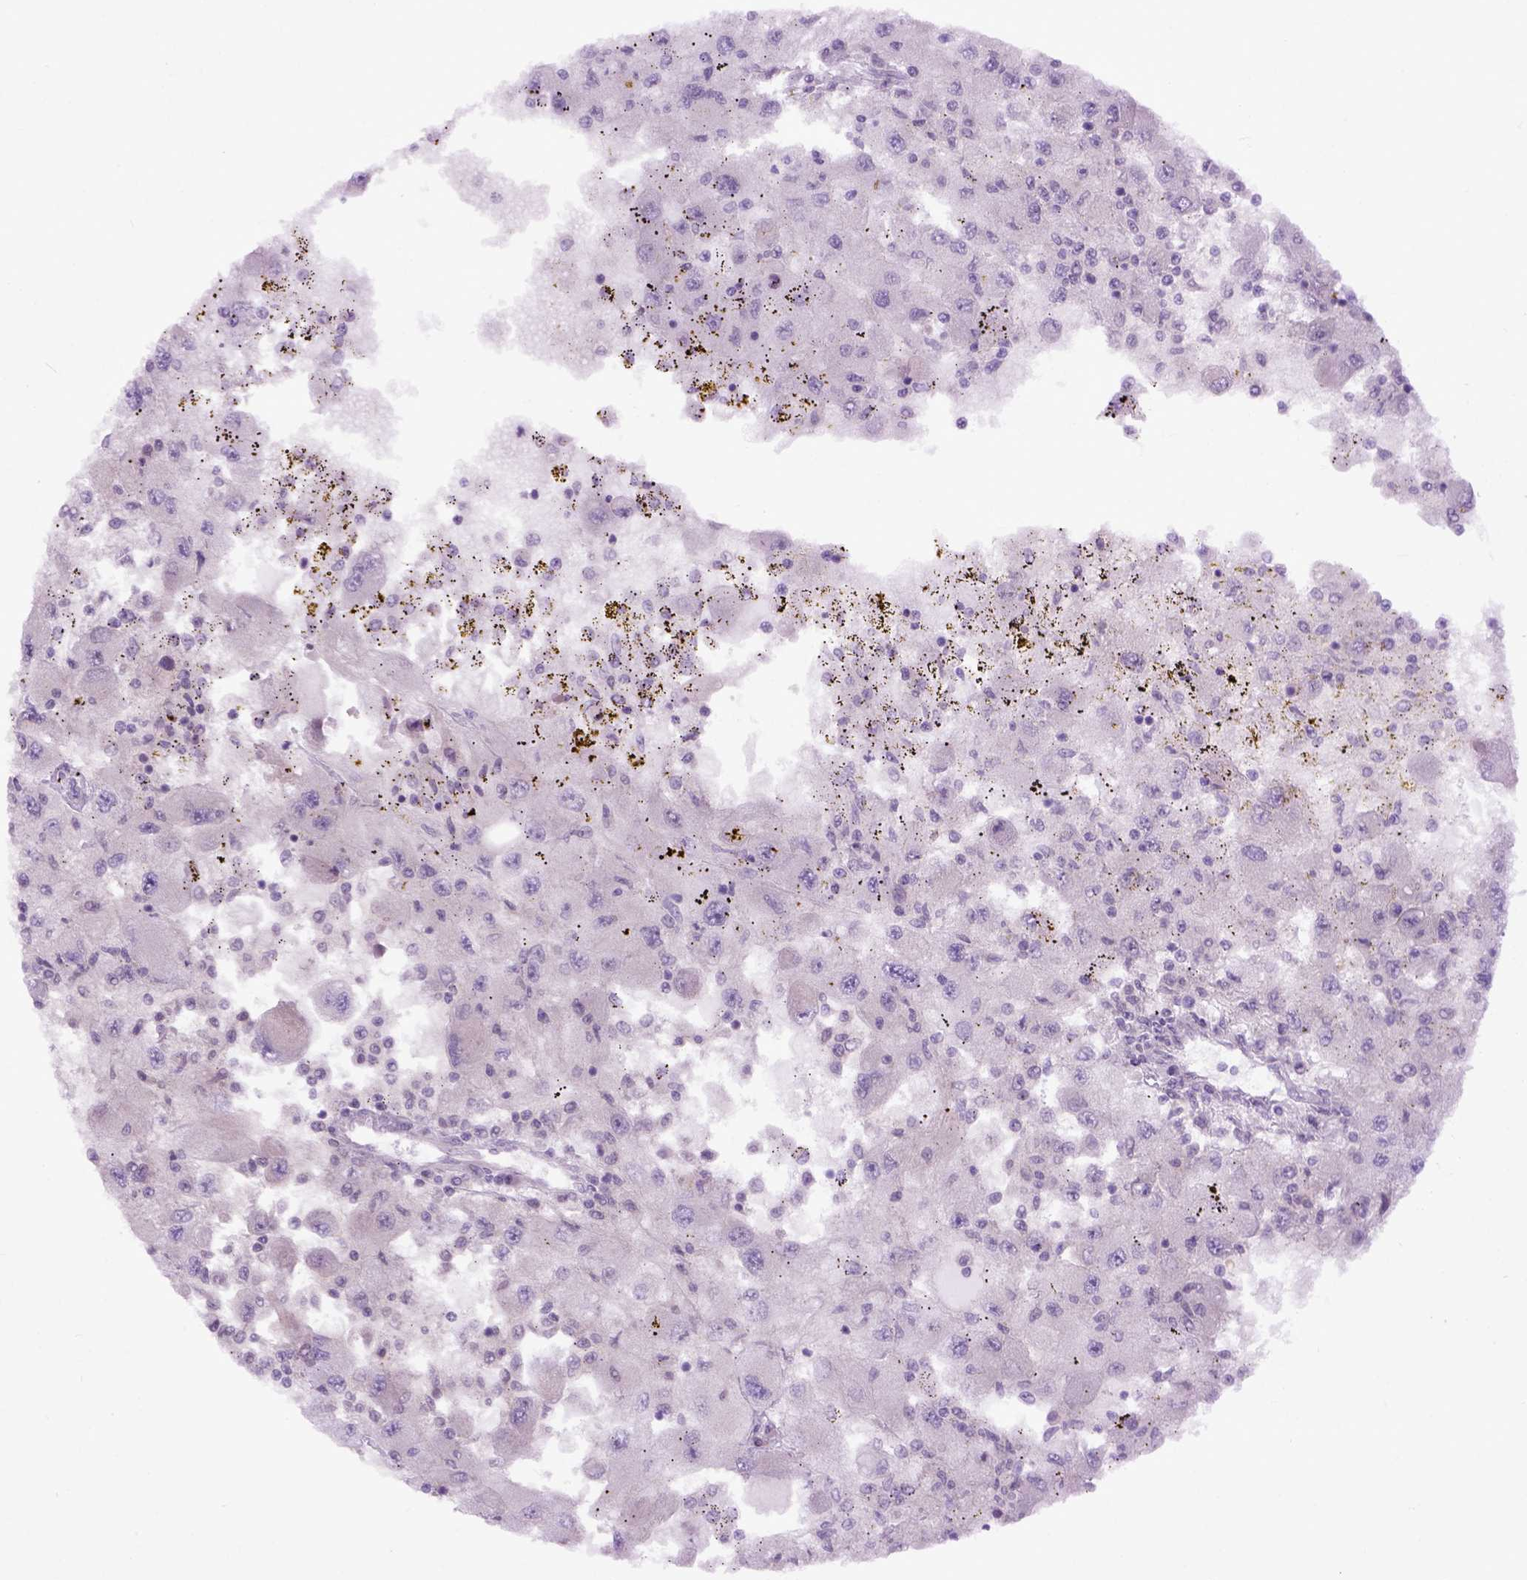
{"staining": {"intensity": "negative", "quantity": "none", "location": "none"}, "tissue": "renal cancer", "cell_type": "Tumor cells", "image_type": "cancer", "snomed": [{"axis": "morphology", "description": "Adenocarcinoma, NOS"}, {"axis": "topography", "description": "Kidney"}], "caption": "This is an immunohistochemistry (IHC) histopathology image of renal cancer (adenocarcinoma). There is no staining in tumor cells.", "gene": "EMILIN3", "patient": {"sex": "female", "age": 67}}